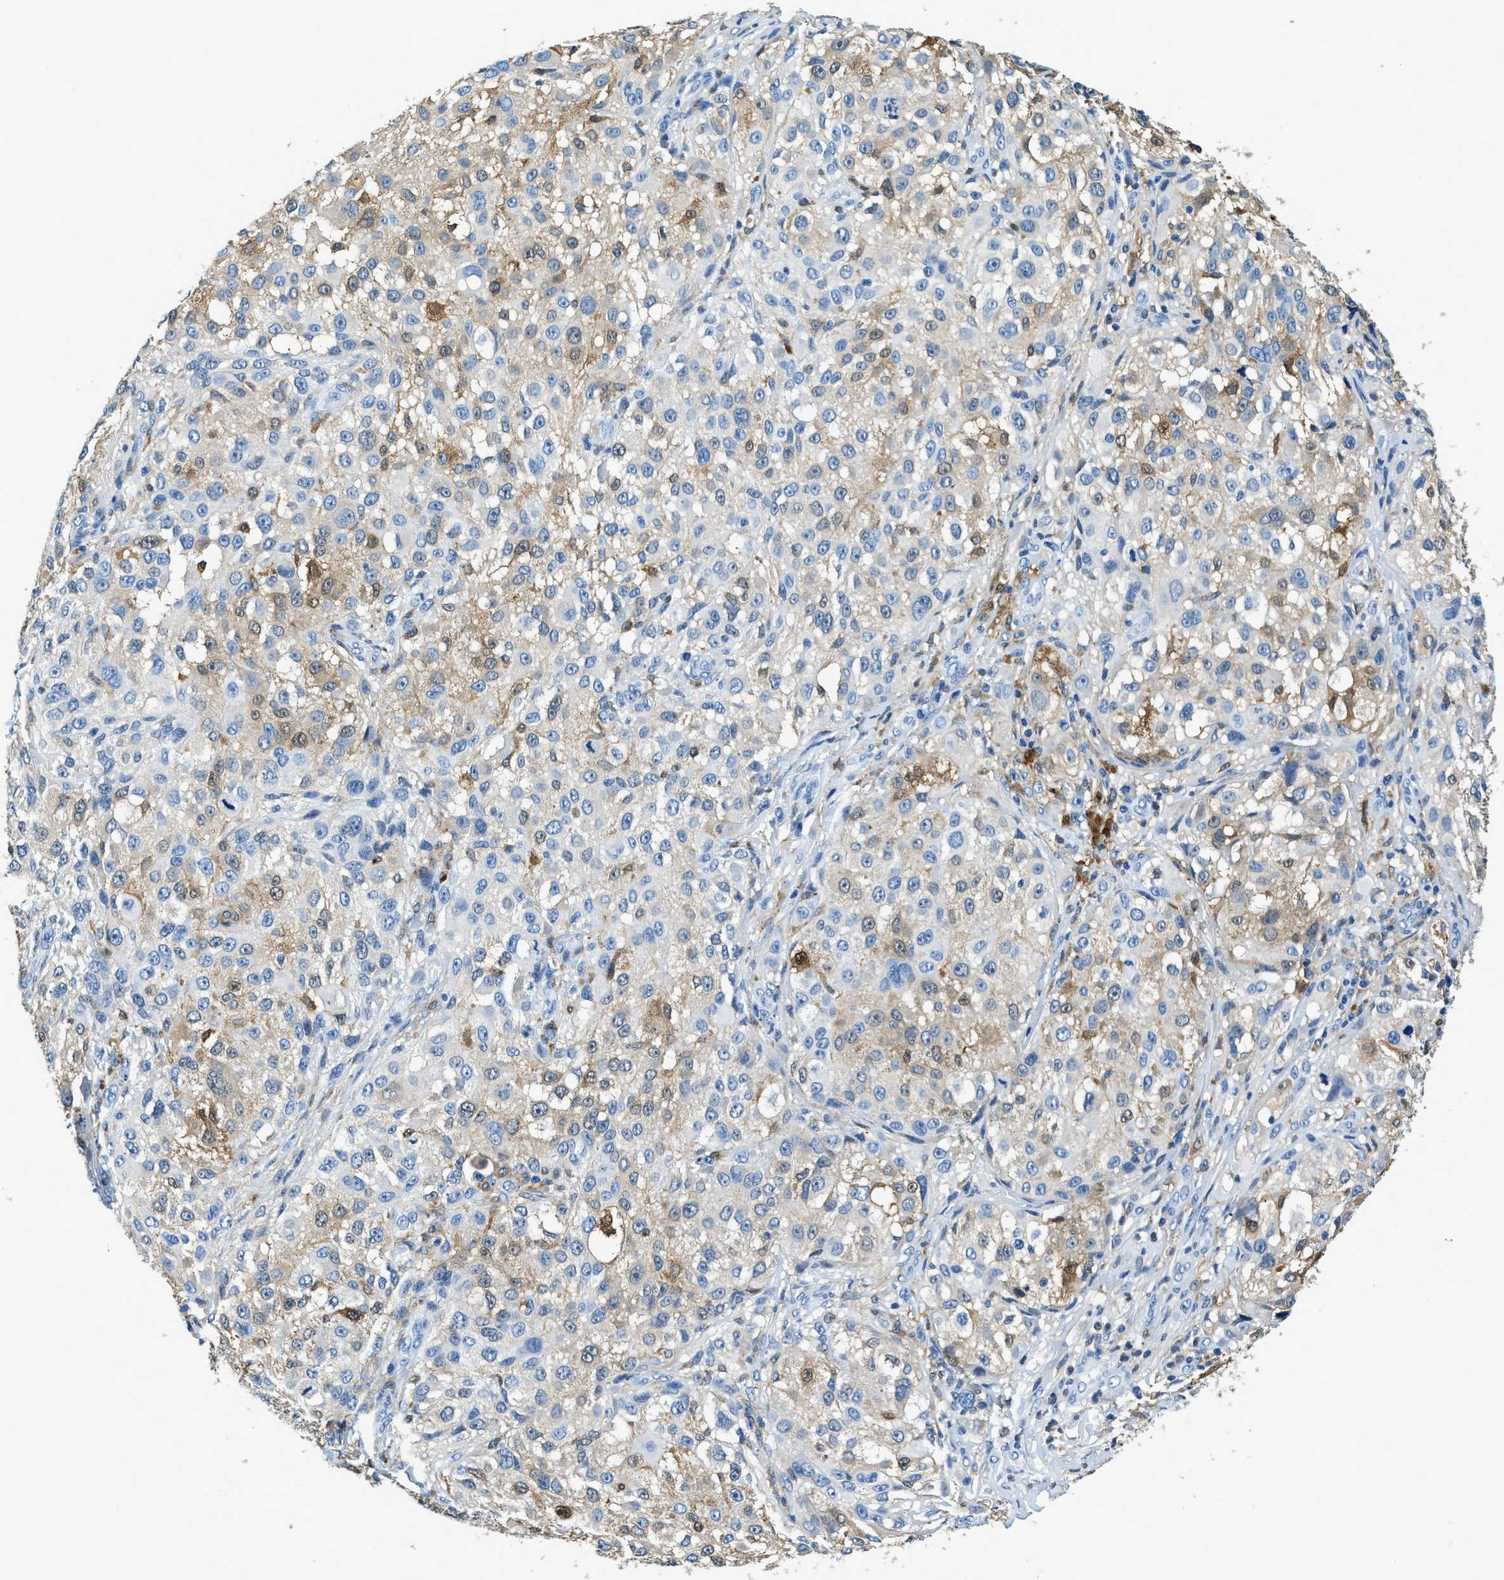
{"staining": {"intensity": "weak", "quantity": "<25%", "location": "cytoplasmic/membranous"}, "tissue": "melanoma", "cell_type": "Tumor cells", "image_type": "cancer", "snomed": [{"axis": "morphology", "description": "Necrosis, NOS"}, {"axis": "morphology", "description": "Malignant melanoma, NOS"}, {"axis": "topography", "description": "Skin"}], "caption": "Tumor cells are negative for protein expression in human malignant melanoma. (DAB immunohistochemistry (IHC), high magnification).", "gene": "CAPG", "patient": {"sex": "female", "age": 87}}